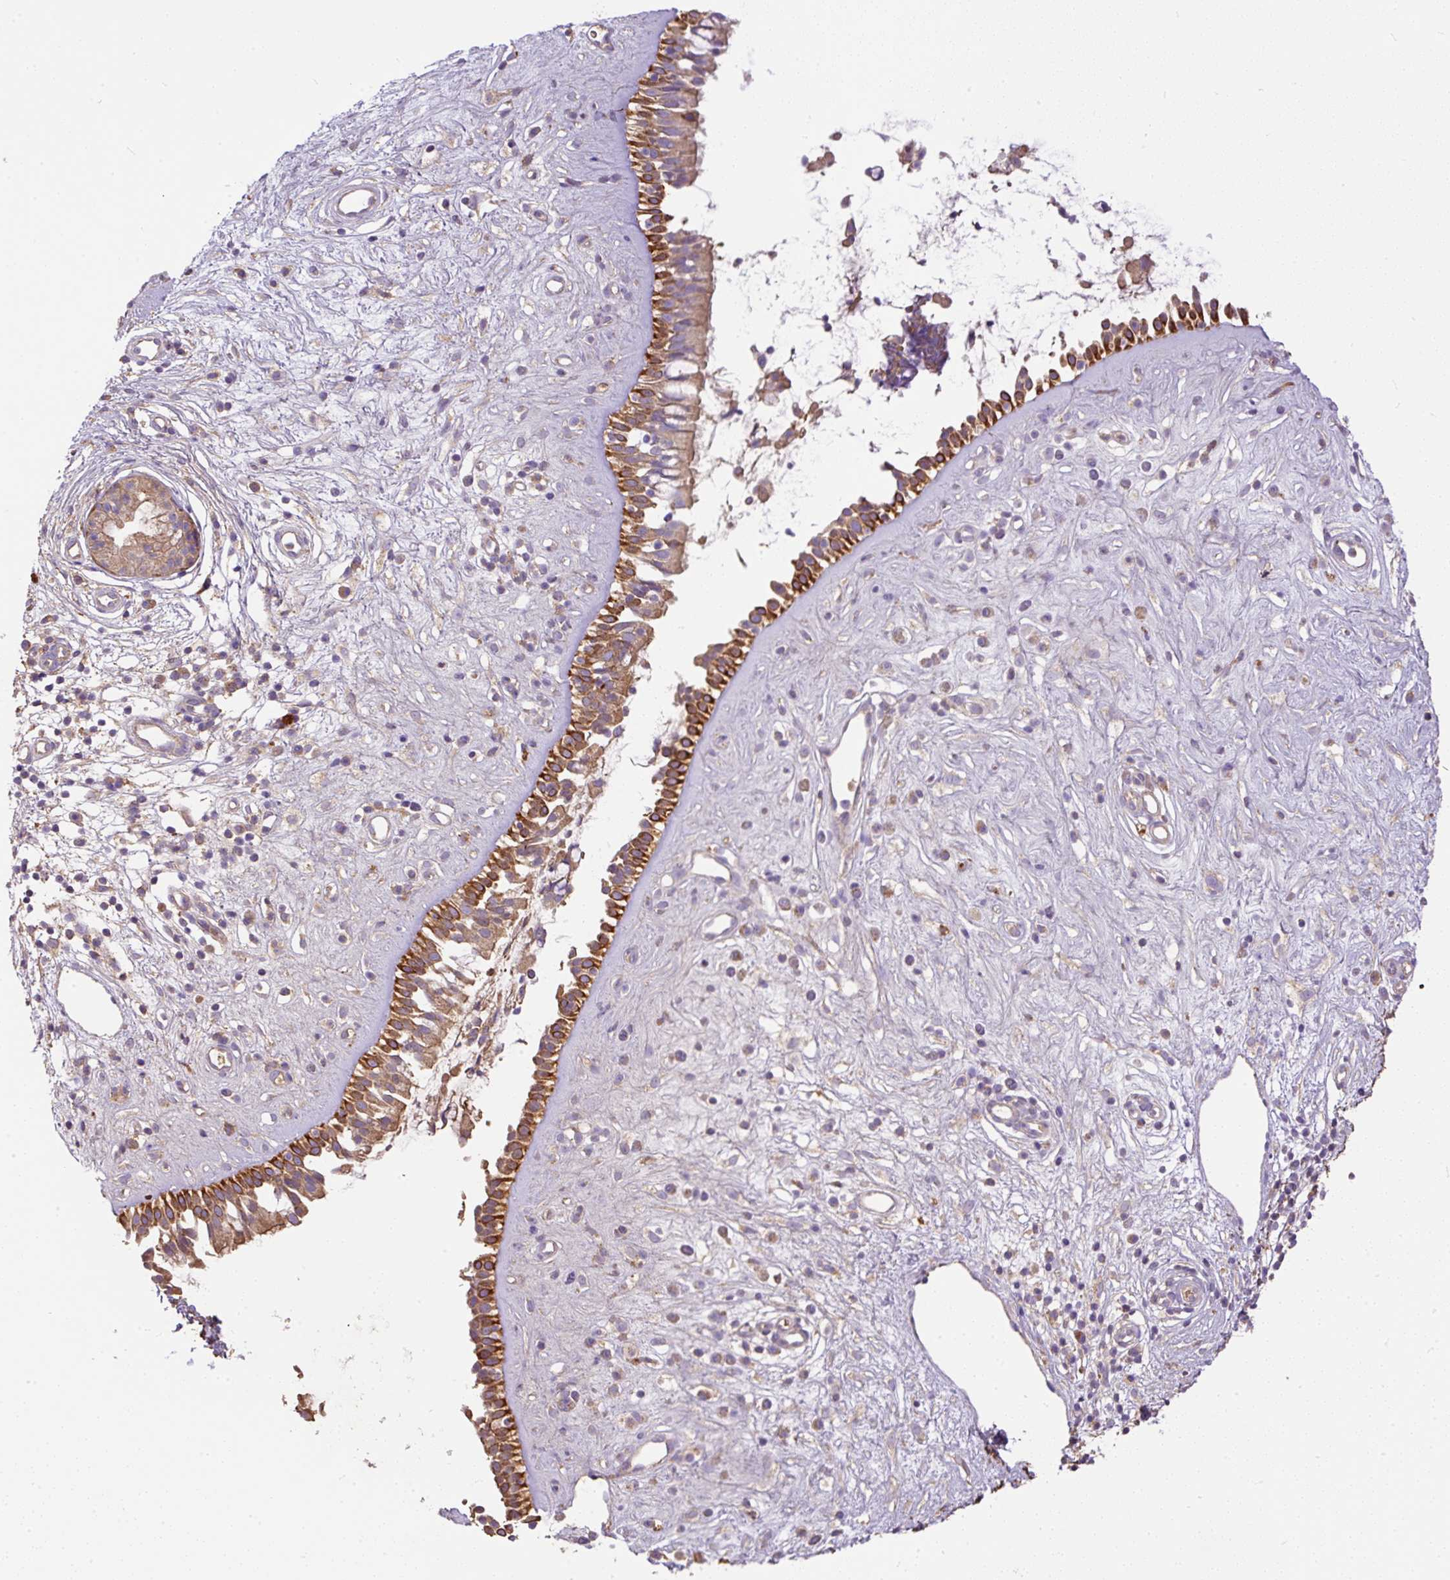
{"staining": {"intensity": "strong", "quantity": ">75%", "location": "cytoplasmic/membranous"}, "tissue": "nasopharynx", "cell_type": "Respiratory epithelial cells", "image_type": "normal", "snomed": [{"axis": "morphology", "description": "Normal tissue, NOS"}, {"axis": "topography", "description": "Nasopharynx"}], "caption": "An image showing strong cytoplasmic/membranous staining in about >75% of respiratory epithelial cells in benign nasopharynx, as visualized by brown immunohistochemical staining.", "gene": "DAPK1", "patient": {"sex": "male", "age": 32}}